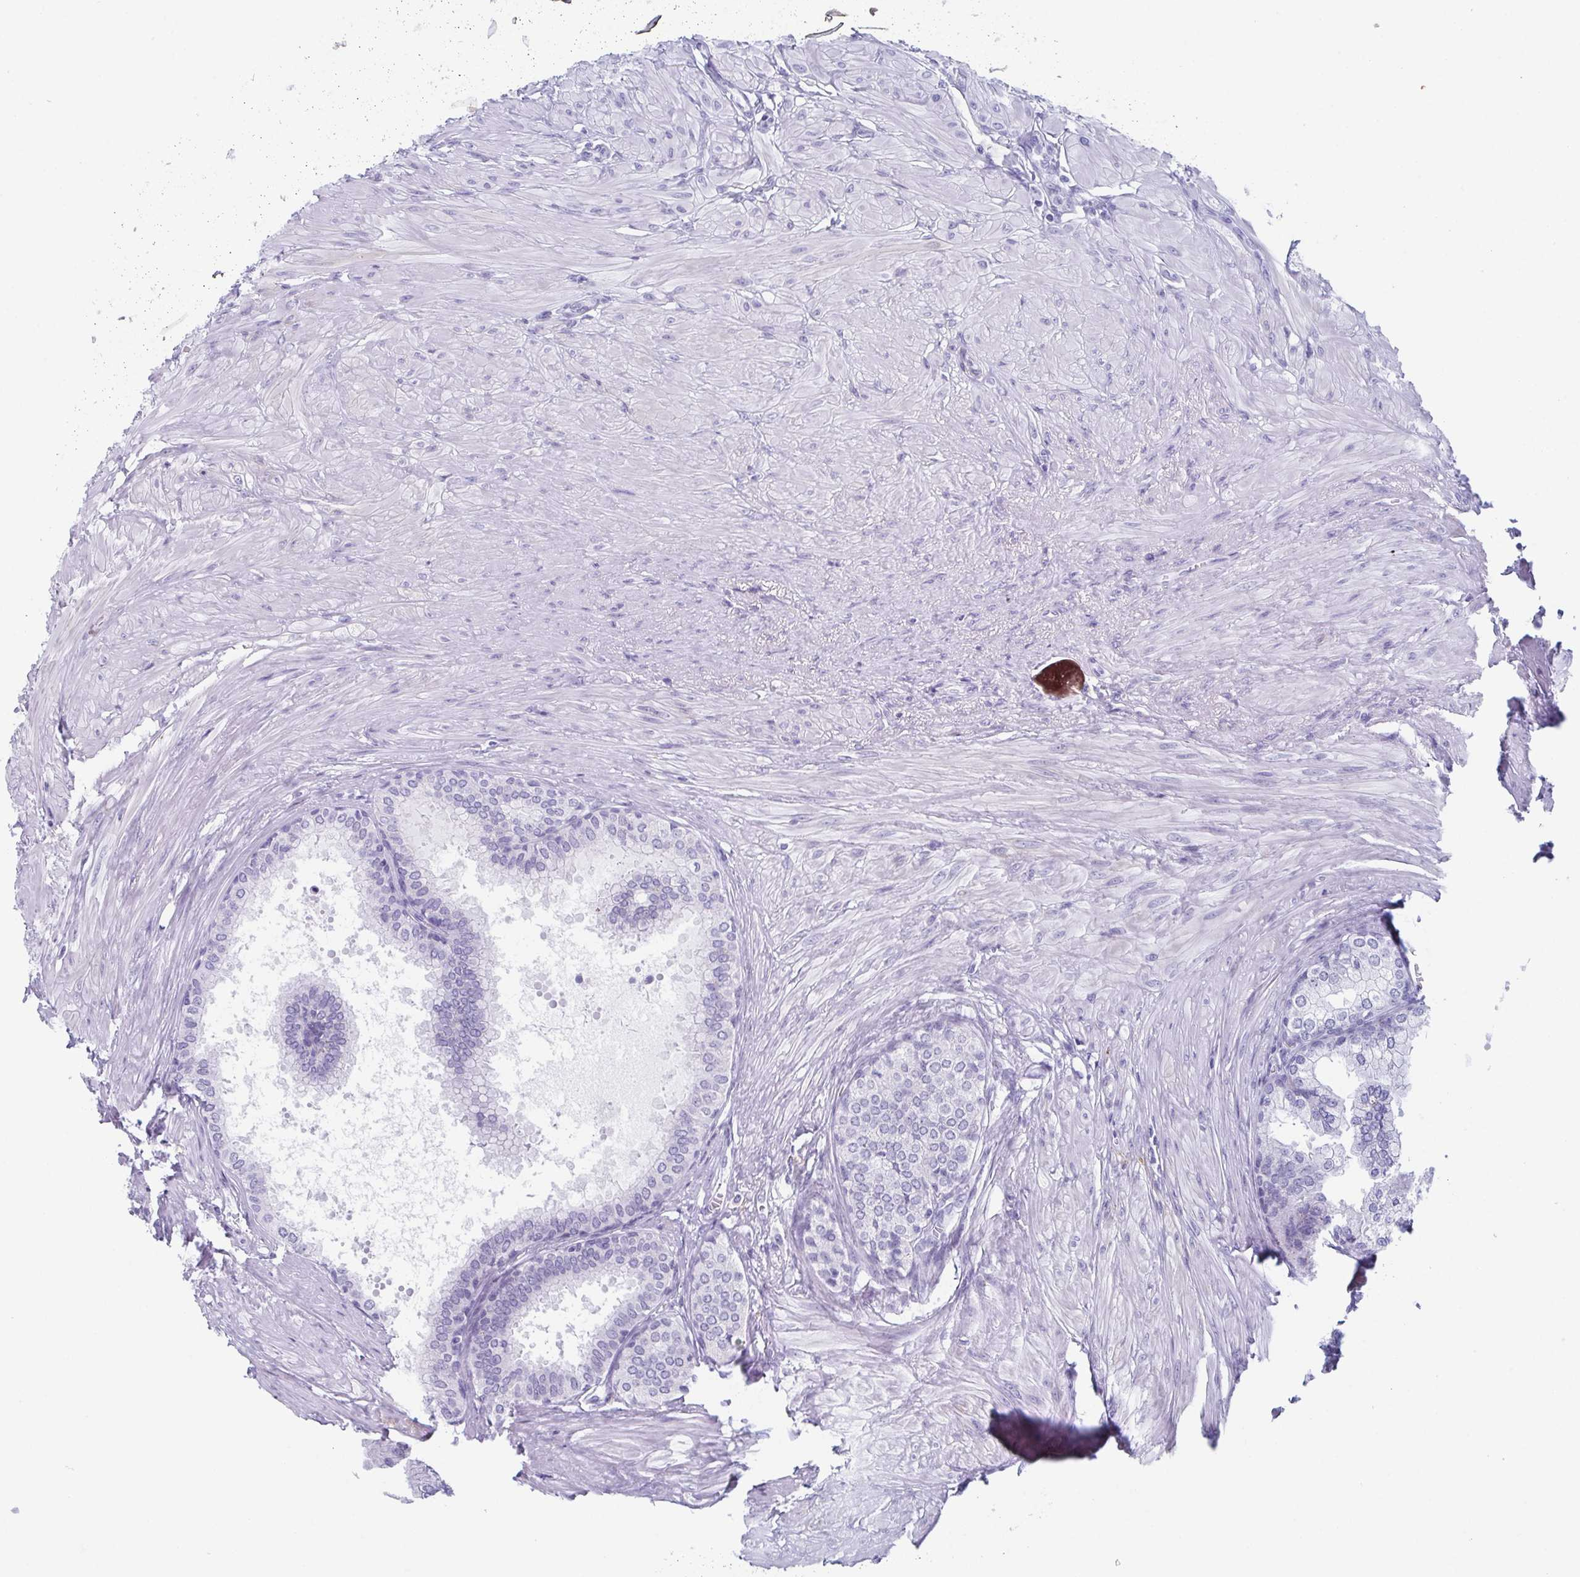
{"staining": {"intensity": "negative", "quantity": "none", "location": "none"}, "tissue": "prostate", "cell_type": "Glandular cells", "image_type": "normal", "snomed": [{"axis": "morphology", "description": "Normal tissue, NOS"}, {"axis": "topography", "description": "Prostate"}, {"axis": "topography", "description": "Peripheral nerve tissue"}], "caption": "A micrograph of prostate stained for a protein exhibits no brown staining in glandular cells. The staining is performed using DAB (3,3'-diaminobenzidine) brown chromogen with nuclei counter-stained in using hematoxylin.", "gene": "ZFP64", "patient": {"sex": "male", "age": 55}}